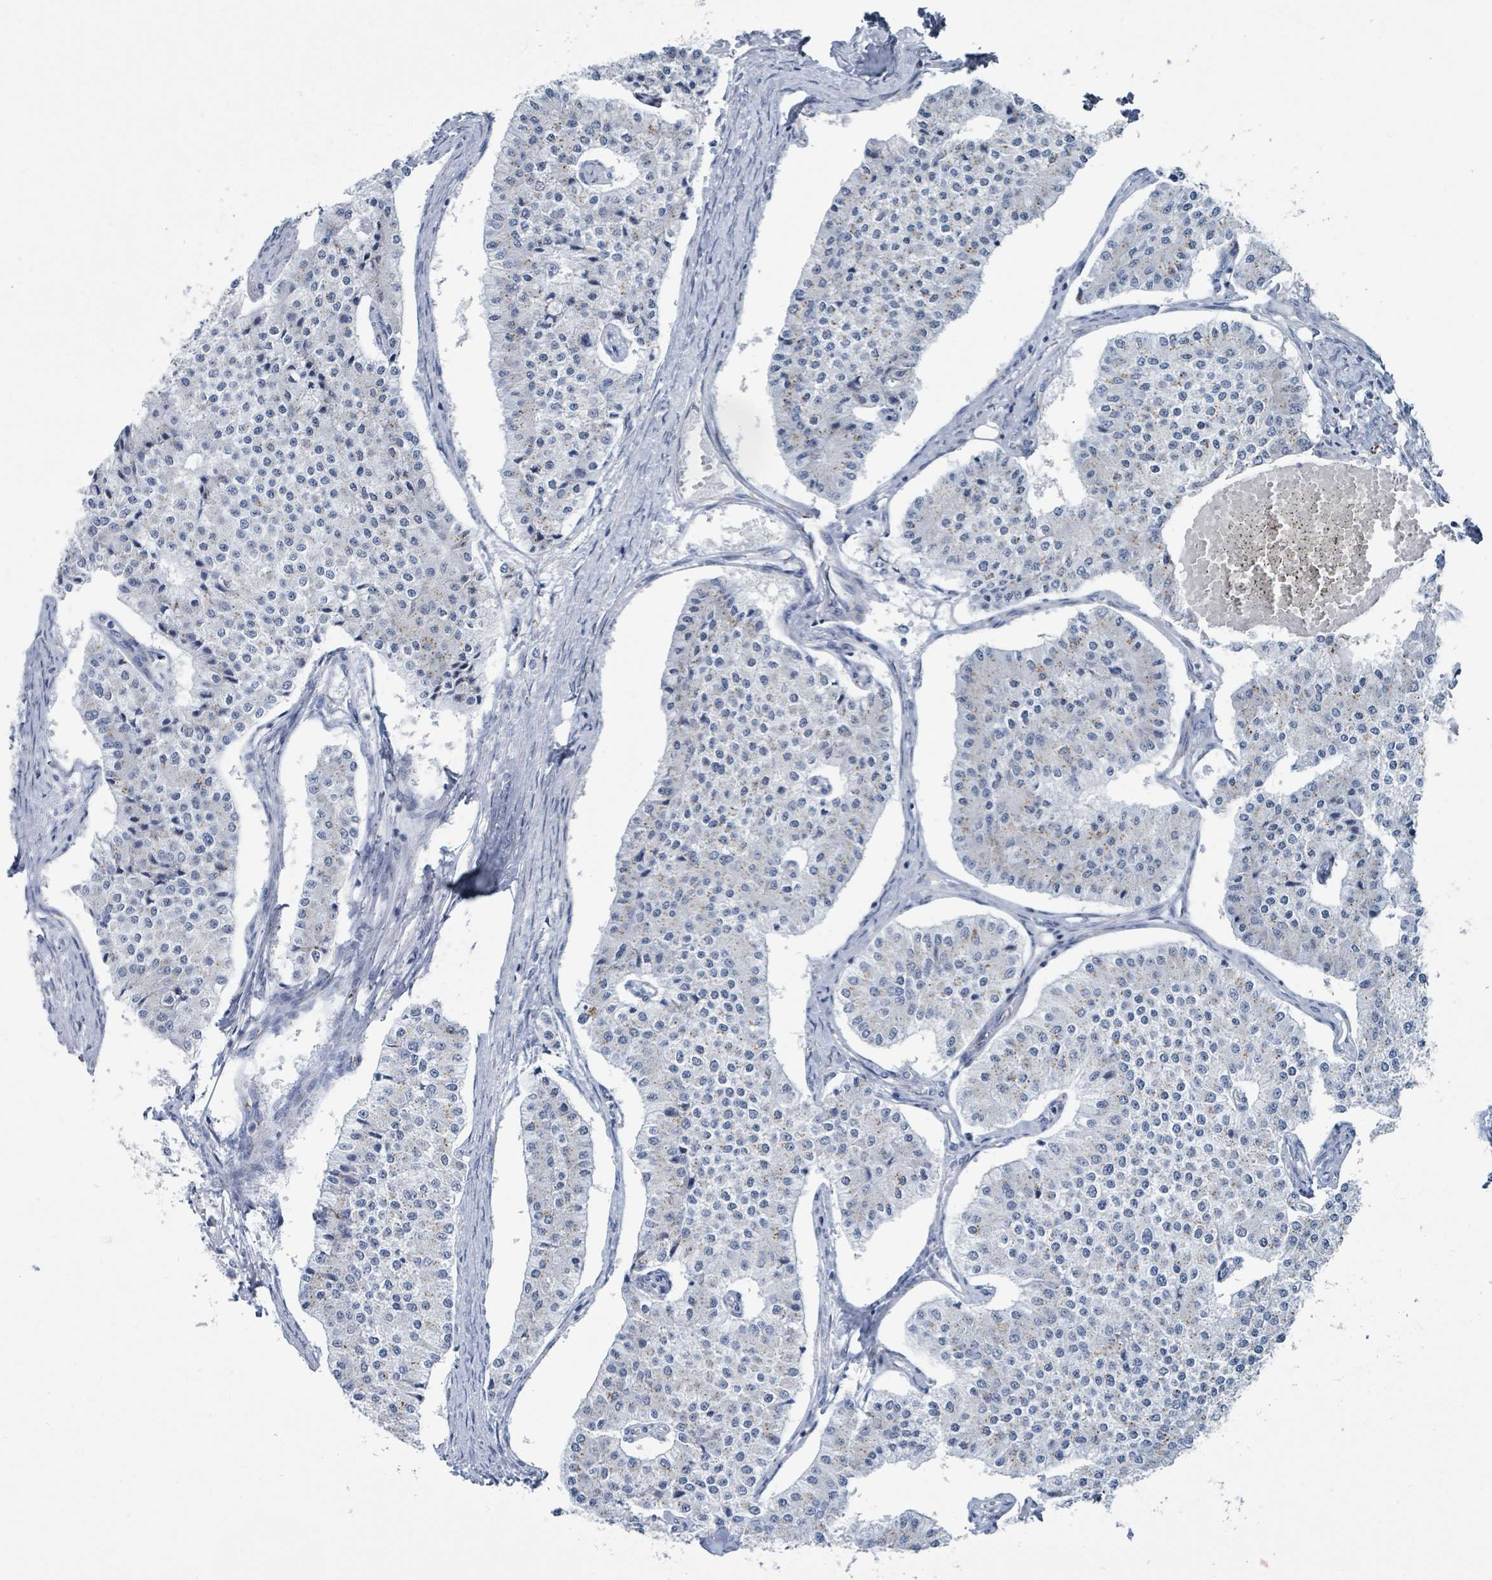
{"staining": {"intensity": "negative", "quantity": "none", "location": "none"}, "tissue": "carcinoid", "cell_type": "Tumor cells", "image_type": "cancer", "snomed": [{"axis": "morphology", "description": "Carcinoid, malignant, NOS"}, {"axis": "topography", "description": "Colon"}], "caption": "IHC histopathology image of neoplastic tissue: carcinoid (malignant) stained with DAB shows no significant protein staining in tumor cells.", "gene": "DCAF5", "patient": {"sex": "female", "age": 52}}